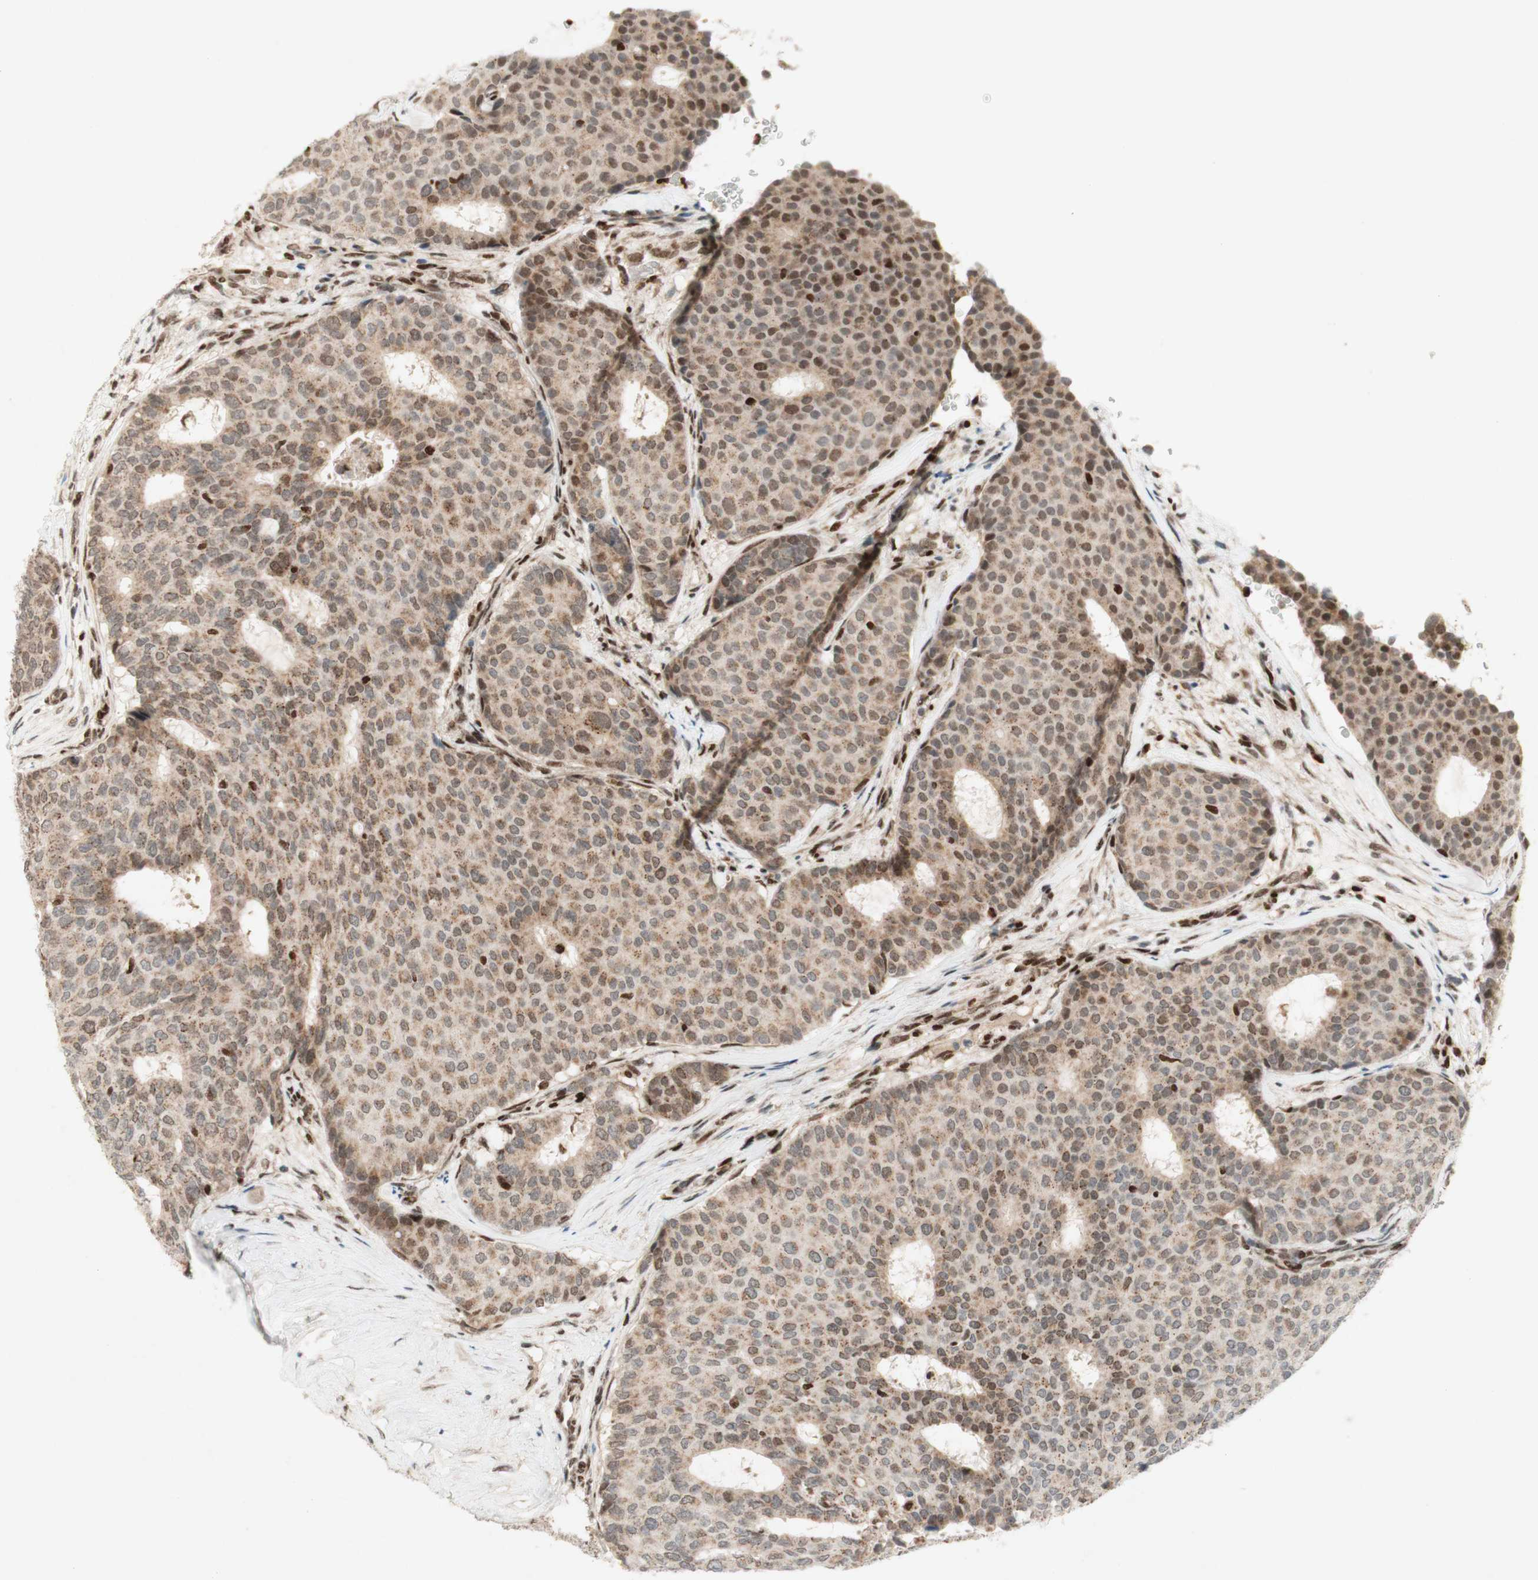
{"staining": {"intensity": "weak", "quantity": ">75%", "location": "cytoplasmic/membranous,nuclear"}, "tissue": "breast cancer", "cell_type": "Tumor cells", "image_type": "cancer", "snomed": [{"axis": "morphology", "description": "Duct carcinoma"}, {"axis": "topography", "description": "Breast"}], "caption": "Brown immunohistochemical staining in infiltrating ductal carcinoma (breast) exhibits weak cytoplasmic/membranous and nuclear expression in about >75% of tumor cells.", "gene": "DNMT3A", "patient": {"sex": "female", "age": 75}}